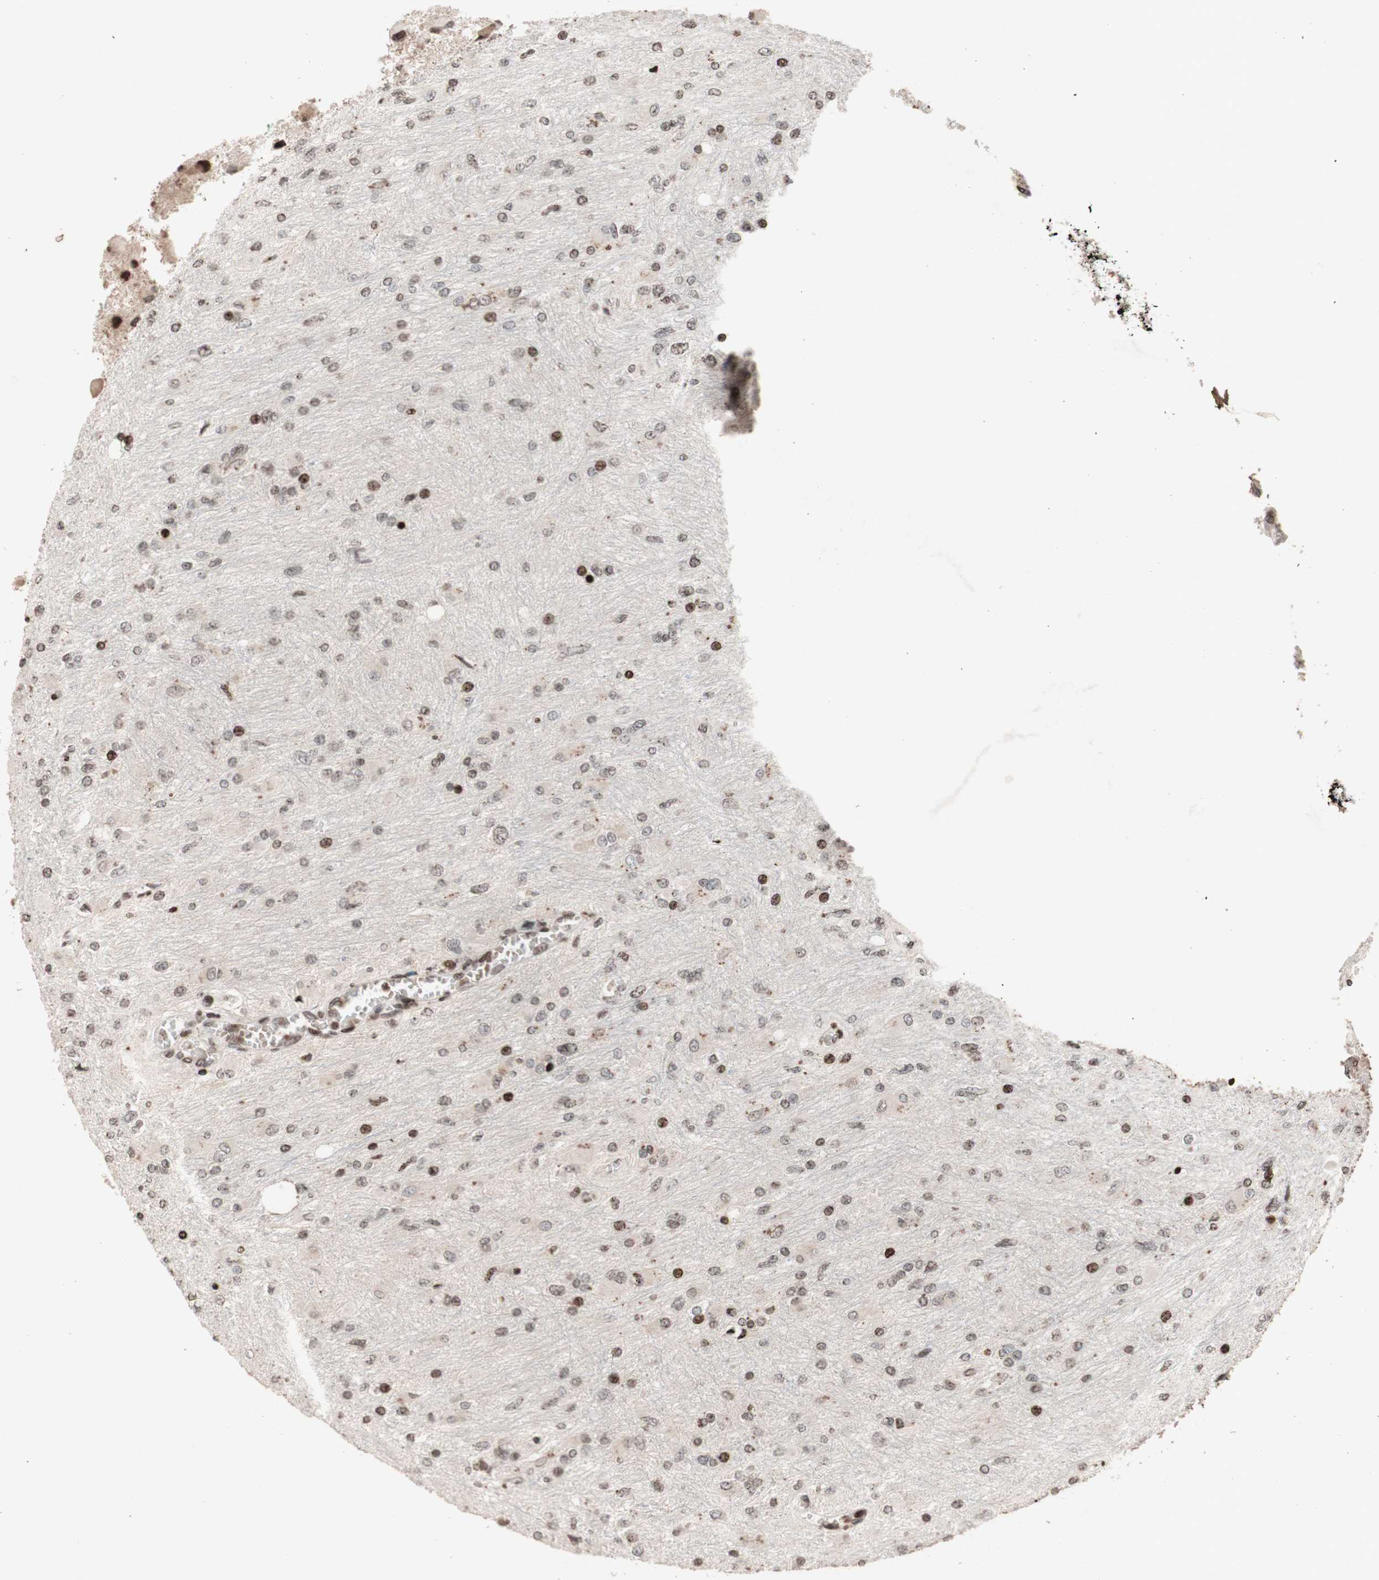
{"staining": {"intensity": "weak", "quantity": "<25%", "location": "nuclear"}, "tissue": "glioma", "cell_type": "Tumor cells", "image_type": "cancer", "snomed": [{"axis": "morphology", "description": "Glioma, malignant, High grade"}, {"axis": "topography", "description": "Cerebral cortex"}], "caption": "Malignant glioma (high-grade) was stained to show a protein in brown. There is no significant expression in tumor cells. (DAB immunohistochemistry (IHC) visualized using brightfield microscopy, high magnification).", "gene": "POLA1", "patient": {"sex": "female", "age": 36}}